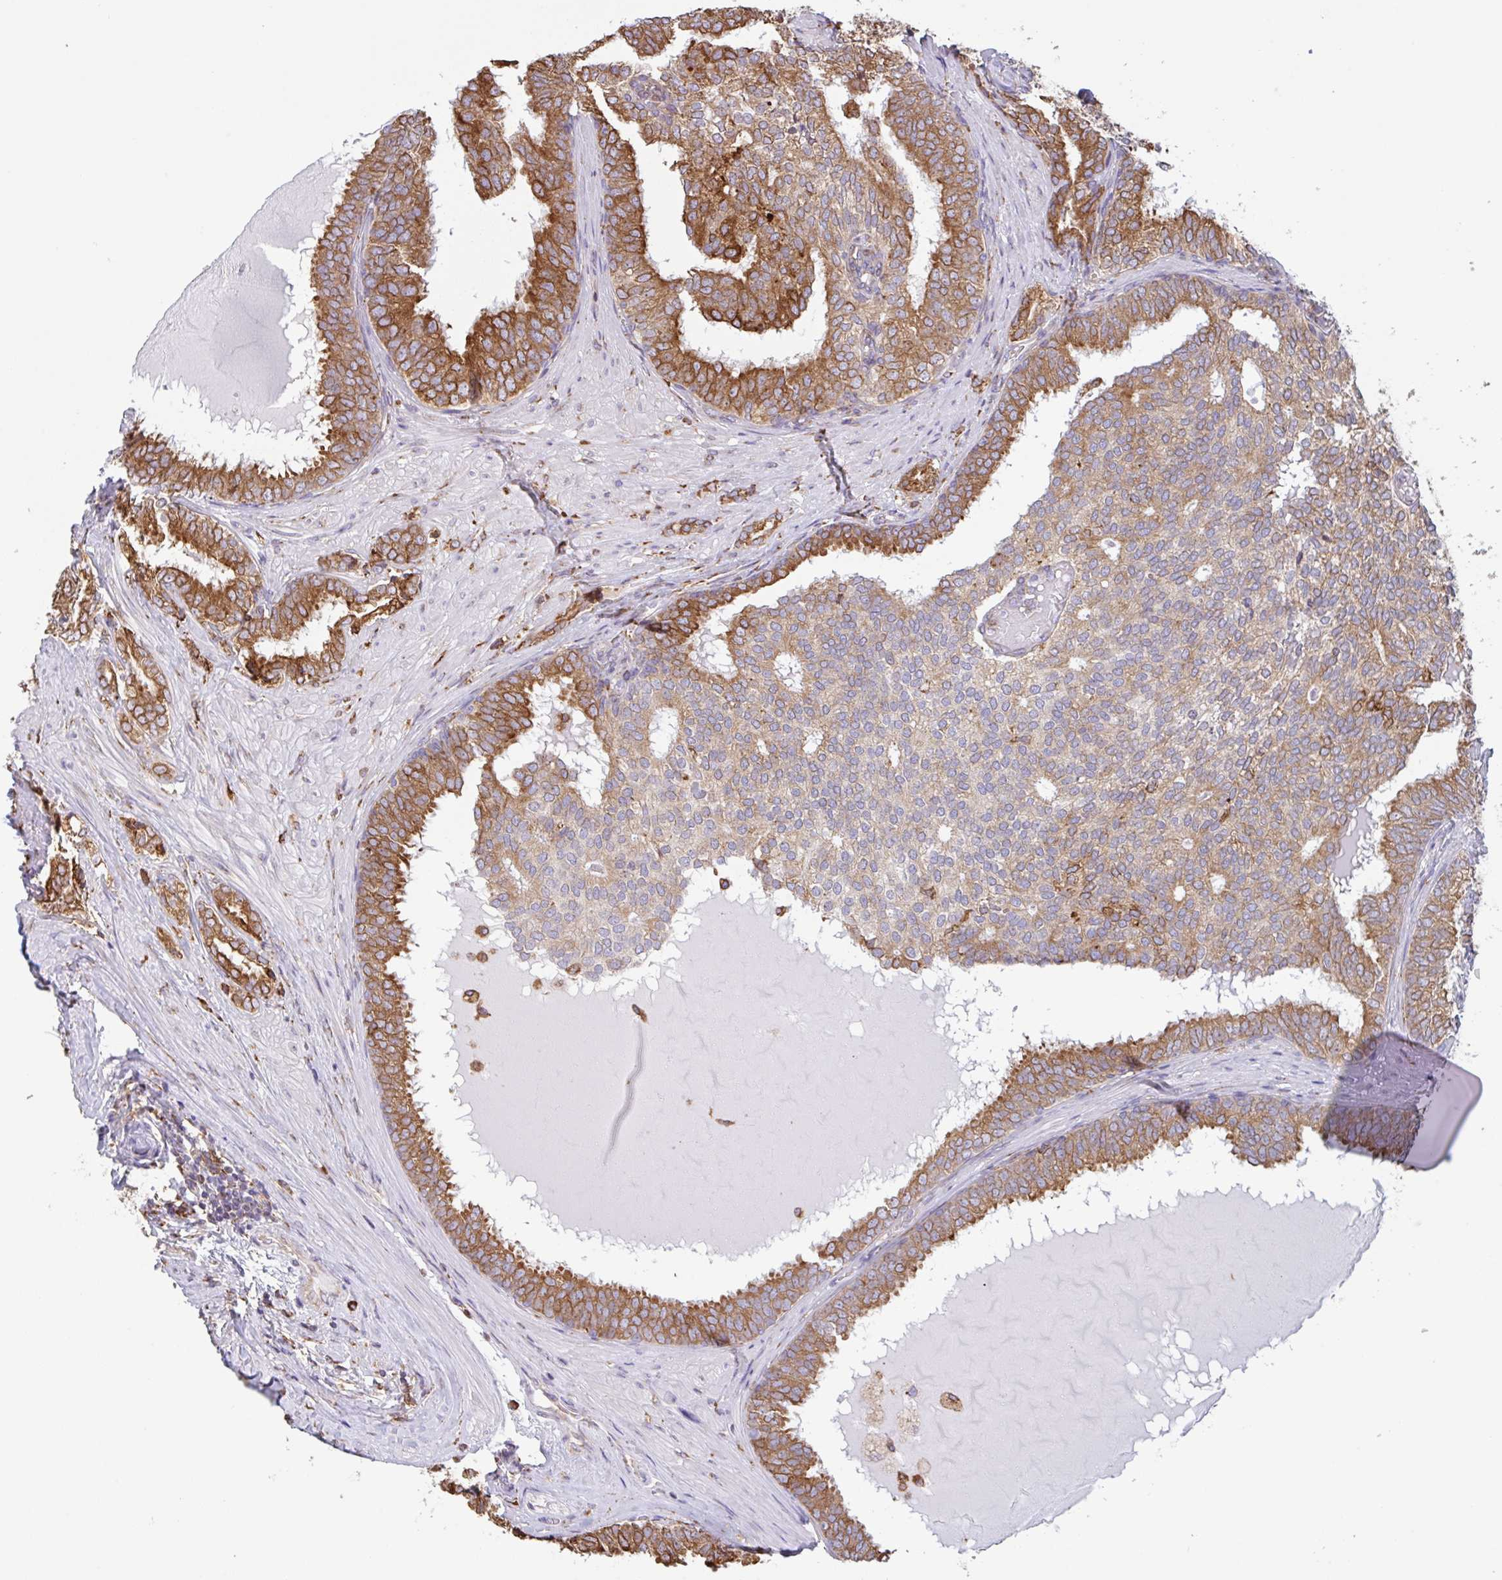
{"staining": {"intensity": "moderate", "quantity": ">75%", "location": "cytoplasmic/membranous"}, "tissue": "prostate cancer", "cell_type": "Tumor cells", "image_type": "cancer", "snomed": [{"axis": "morphology", "description": "Adenocarcinoma, High grade"}, {"axis": "topography", "description": "Prostate"}], "caption": "The micrograph shows staining of prostate cancer (high-grade adenocarcinoma), revealing moderate cytoplasmic/membranous protein positivity (brown color) within tumor cells.", "gene": "DOK4", "patient": {"sex": "male", "age": 72}}